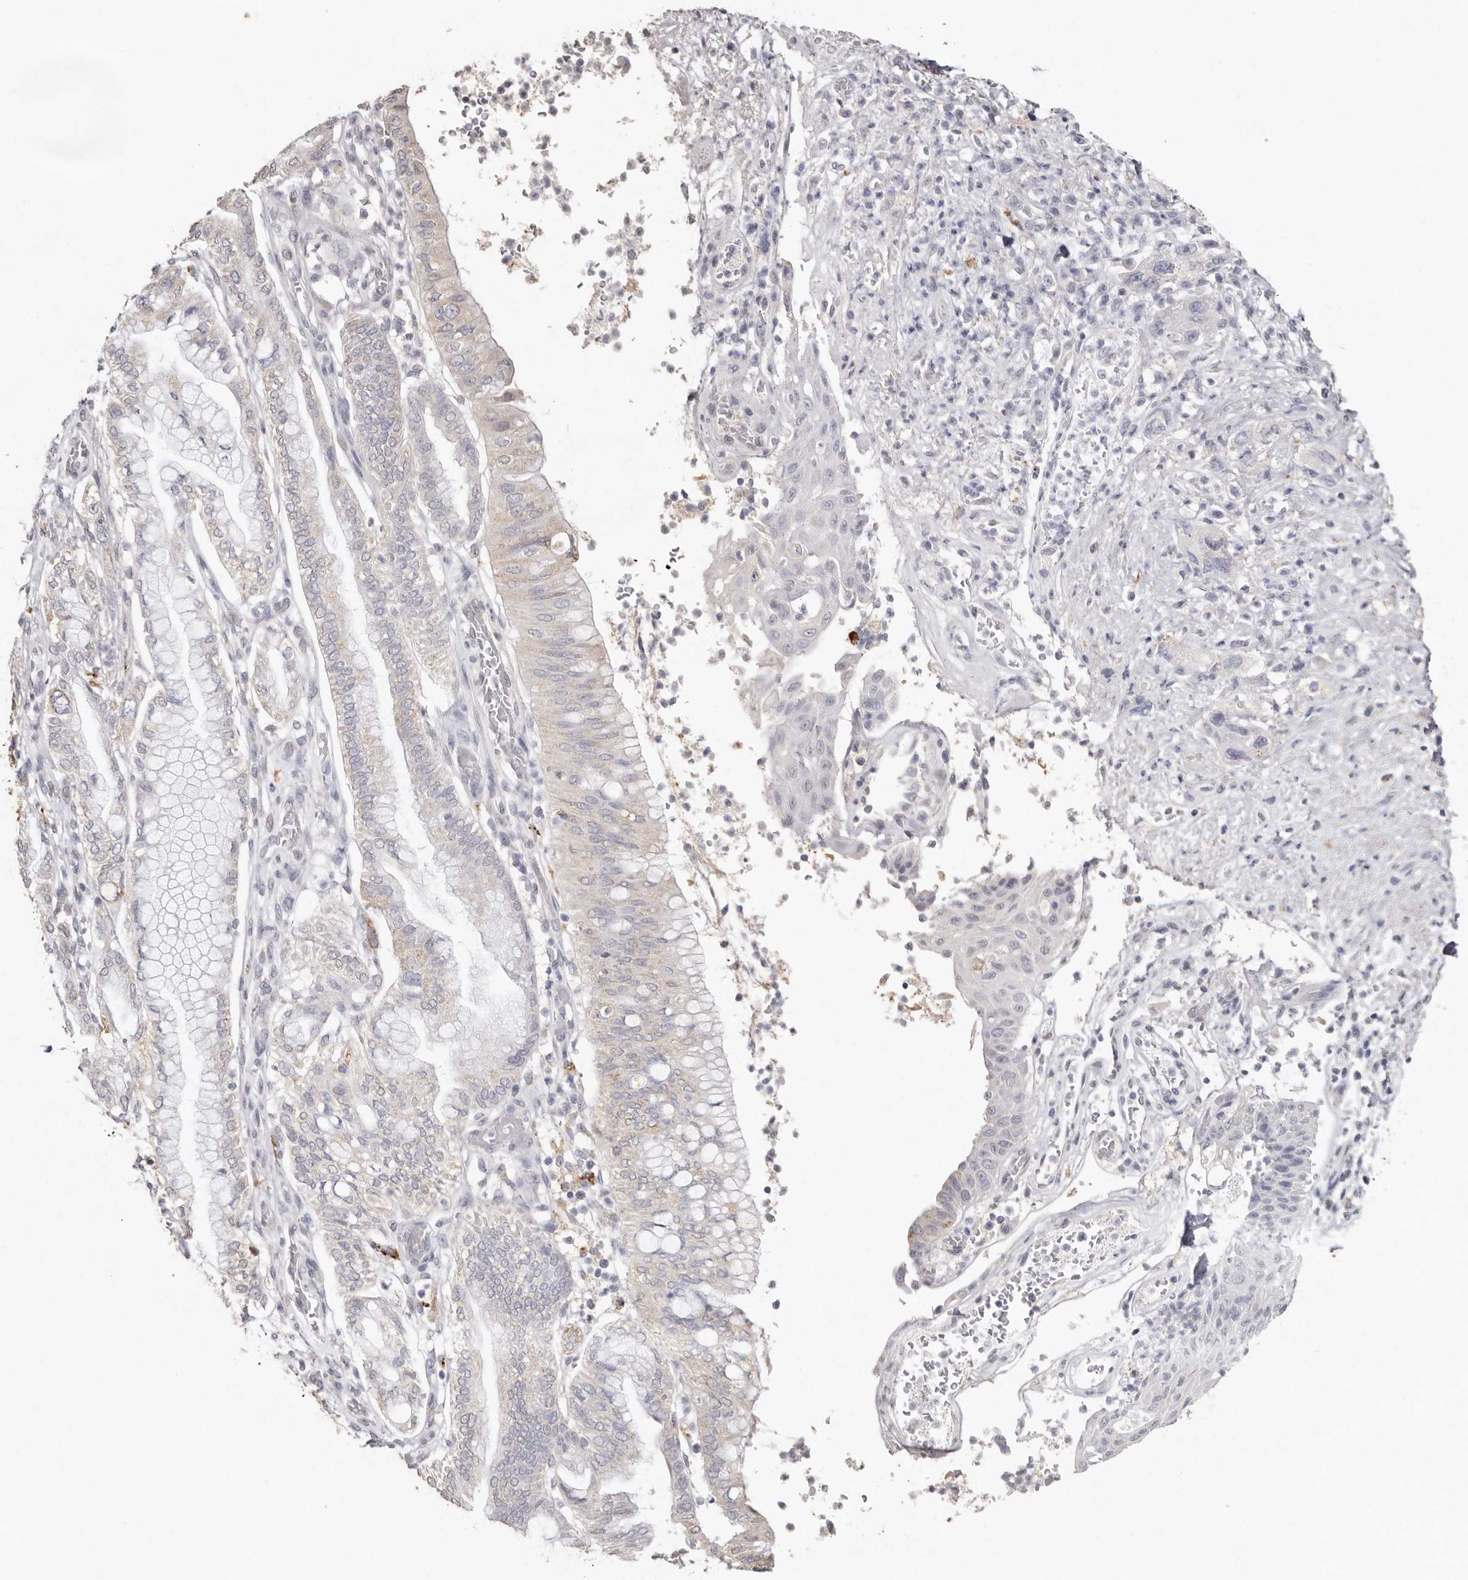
{"staining": {"intensity": "negative", "quantity": "none", "location": "none"}, "tissue": "pancreatic cancer", "cell_type": "Tumor cells", "image_type": "cancer", "snomed": [{"axis": "morphology", "description": "Adenocarcinoma, NOS"}, {"axis": "topography", "description": "Pancreas"}], "caption": "DAB (3,3'-diaminobenzidine) immunohistochemical staining of pancreatic adenocarcinoma demonstrates no significant staining in tumor cells.", "gene": "FAM185A", "patient": {"sex": "female", "age": 73}}